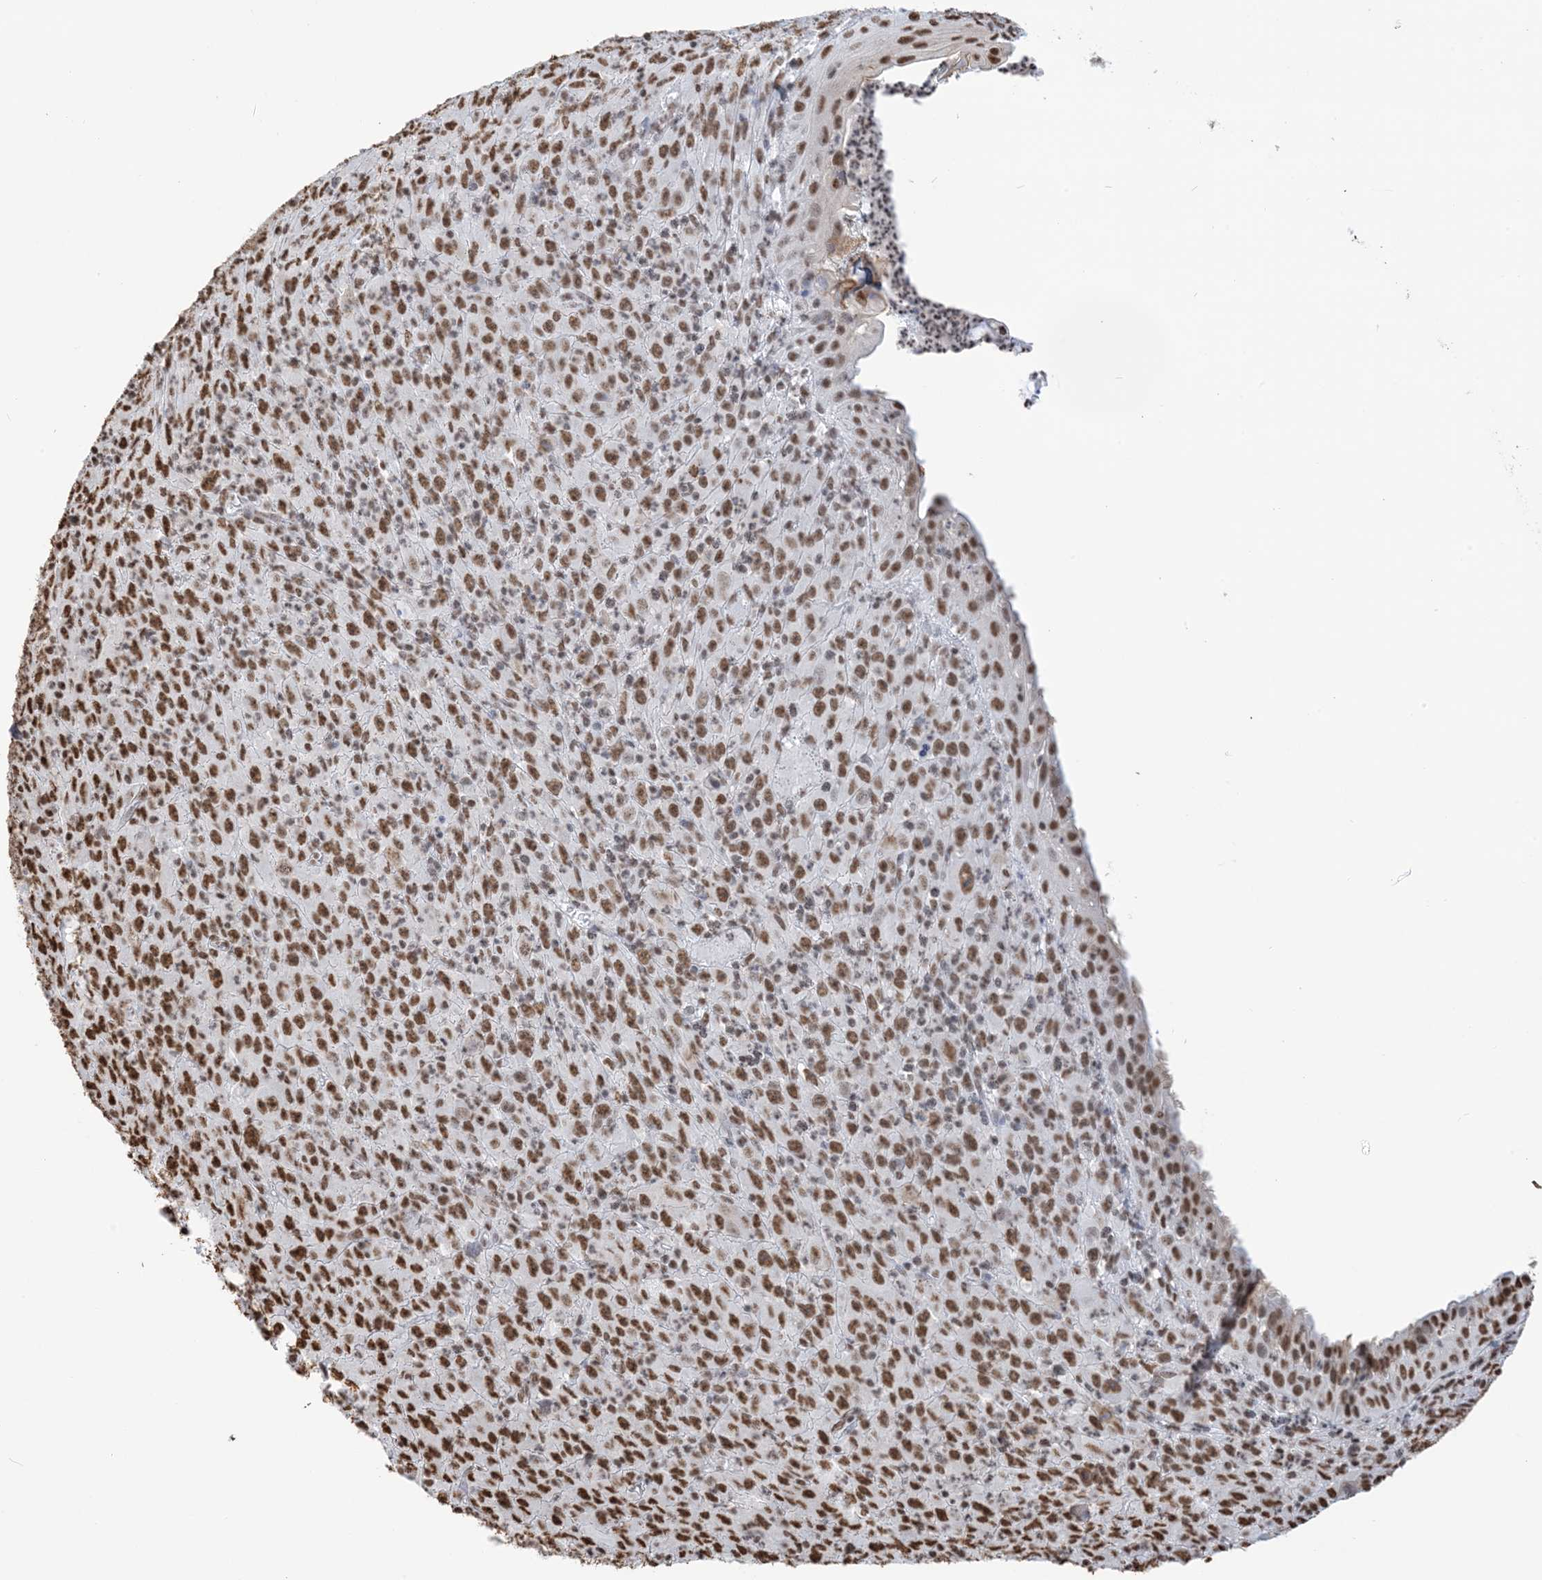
{"staining": {"intensity": "strong", "quantity": ">75%", "location": "nuclear"}, "tissue": "melanoma", "cell_type": "Tumor cells", "image_type": "cancer", "snomed": [{"axis": "morphology", "description": "Malignant melanoma, Metastatic site"}, {"axis": "topography", "description": "Skin"}], "caption": "The immunohistochemical stain labels strong nuclear expression in tumor cells of melanoma tissue.", "gene": "ZNF792", "patient": {"sex": "female", "age": 56}}